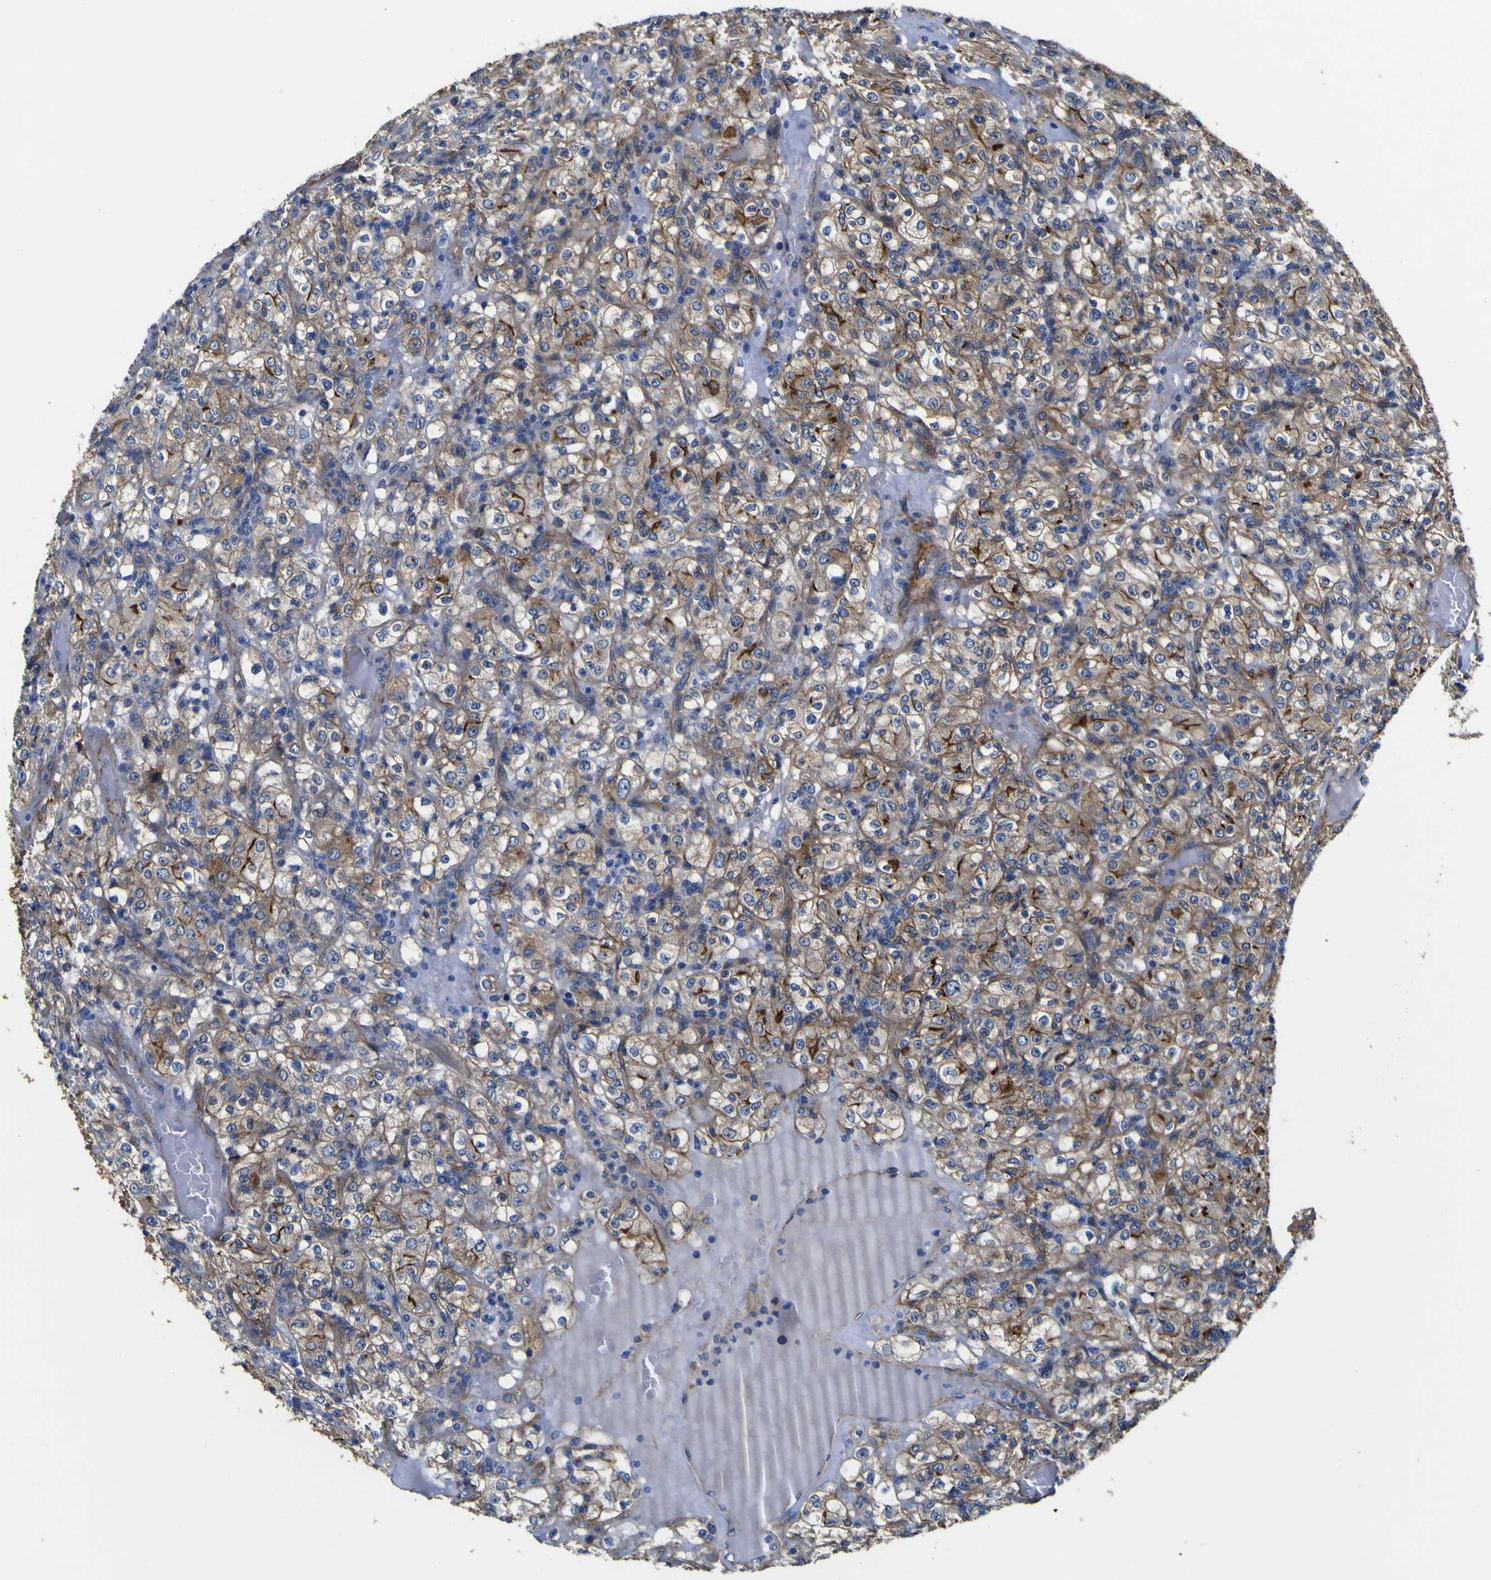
{"staining": {"intensity": "weak", "quantity": ">75%", "location": "cytoplasmic/membranous"}, "tissue": "renal cancer", "cell_type": "Tumor cells", "image_type": "cancer", "snomed": [{"axis": "morphology", "description": "Normal tissue, NOS"}, {"axis": "morphology", "description": "Adenocarcinoma, NOS"}, {"axis": "topography", "description": "Kidney"}], "caption": "Immunohistochemistry (IHC) (DAB (3,3'-diaminobenzidine)) staining of renal cancer exhibits weak cytoplasmic/membranous protein staining in about >75% of tumor cells.", "gene": "CD151", "patient": {"sex": "female", "age": 72}}